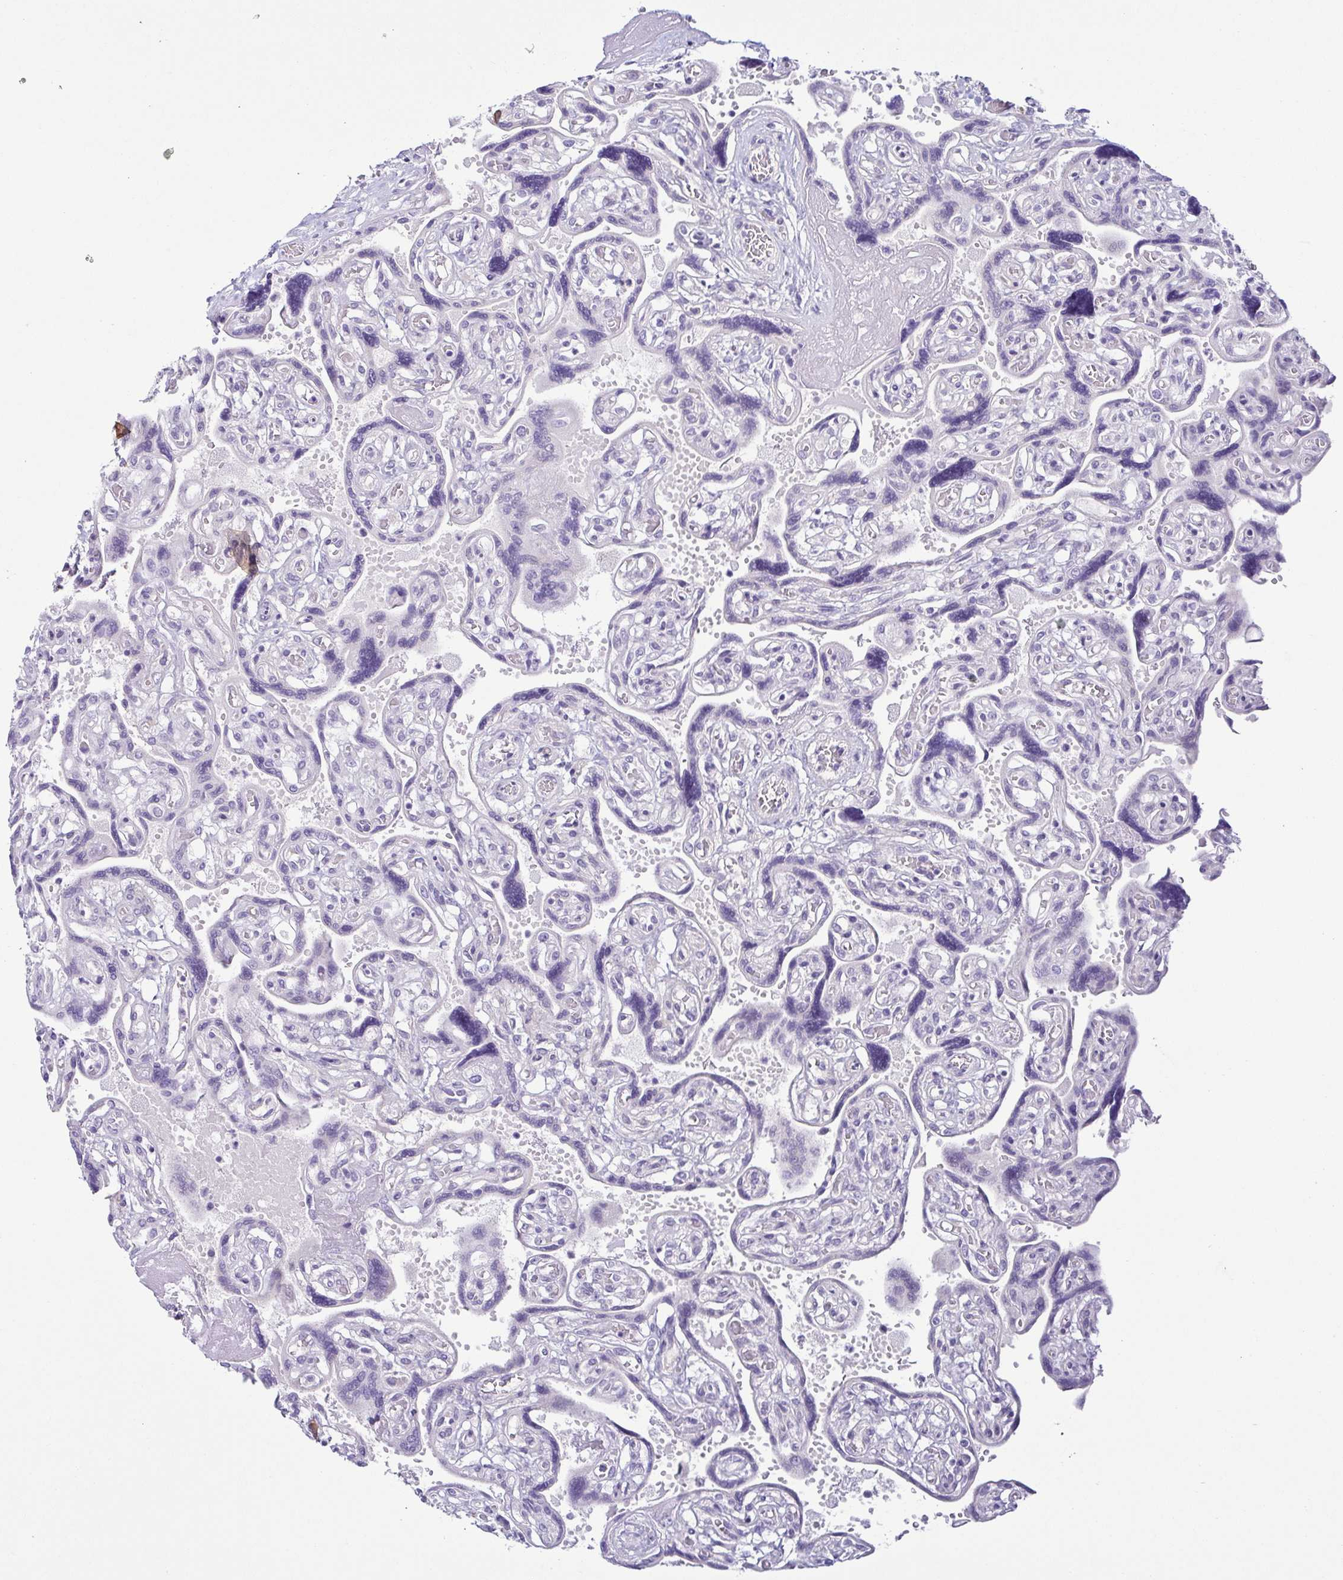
{"staining": {"intensity": "negative", "quantity": "none", "location": "none"}, "tissue": "placenta", "cell_type": "Decidual cells", "image_type": "normal", "snomed": [{"axis": "morphology", "description": "Normal tissue, NOS"}, {"axis": "topography", "description": "Placenta"}], "caption": "The micrograph exhibits no staining of decidual cells in unremarkable placenta. Nuclei are stained in blue.", "gene": "TERT", "patient": {"sex": "female", "age": 32}}